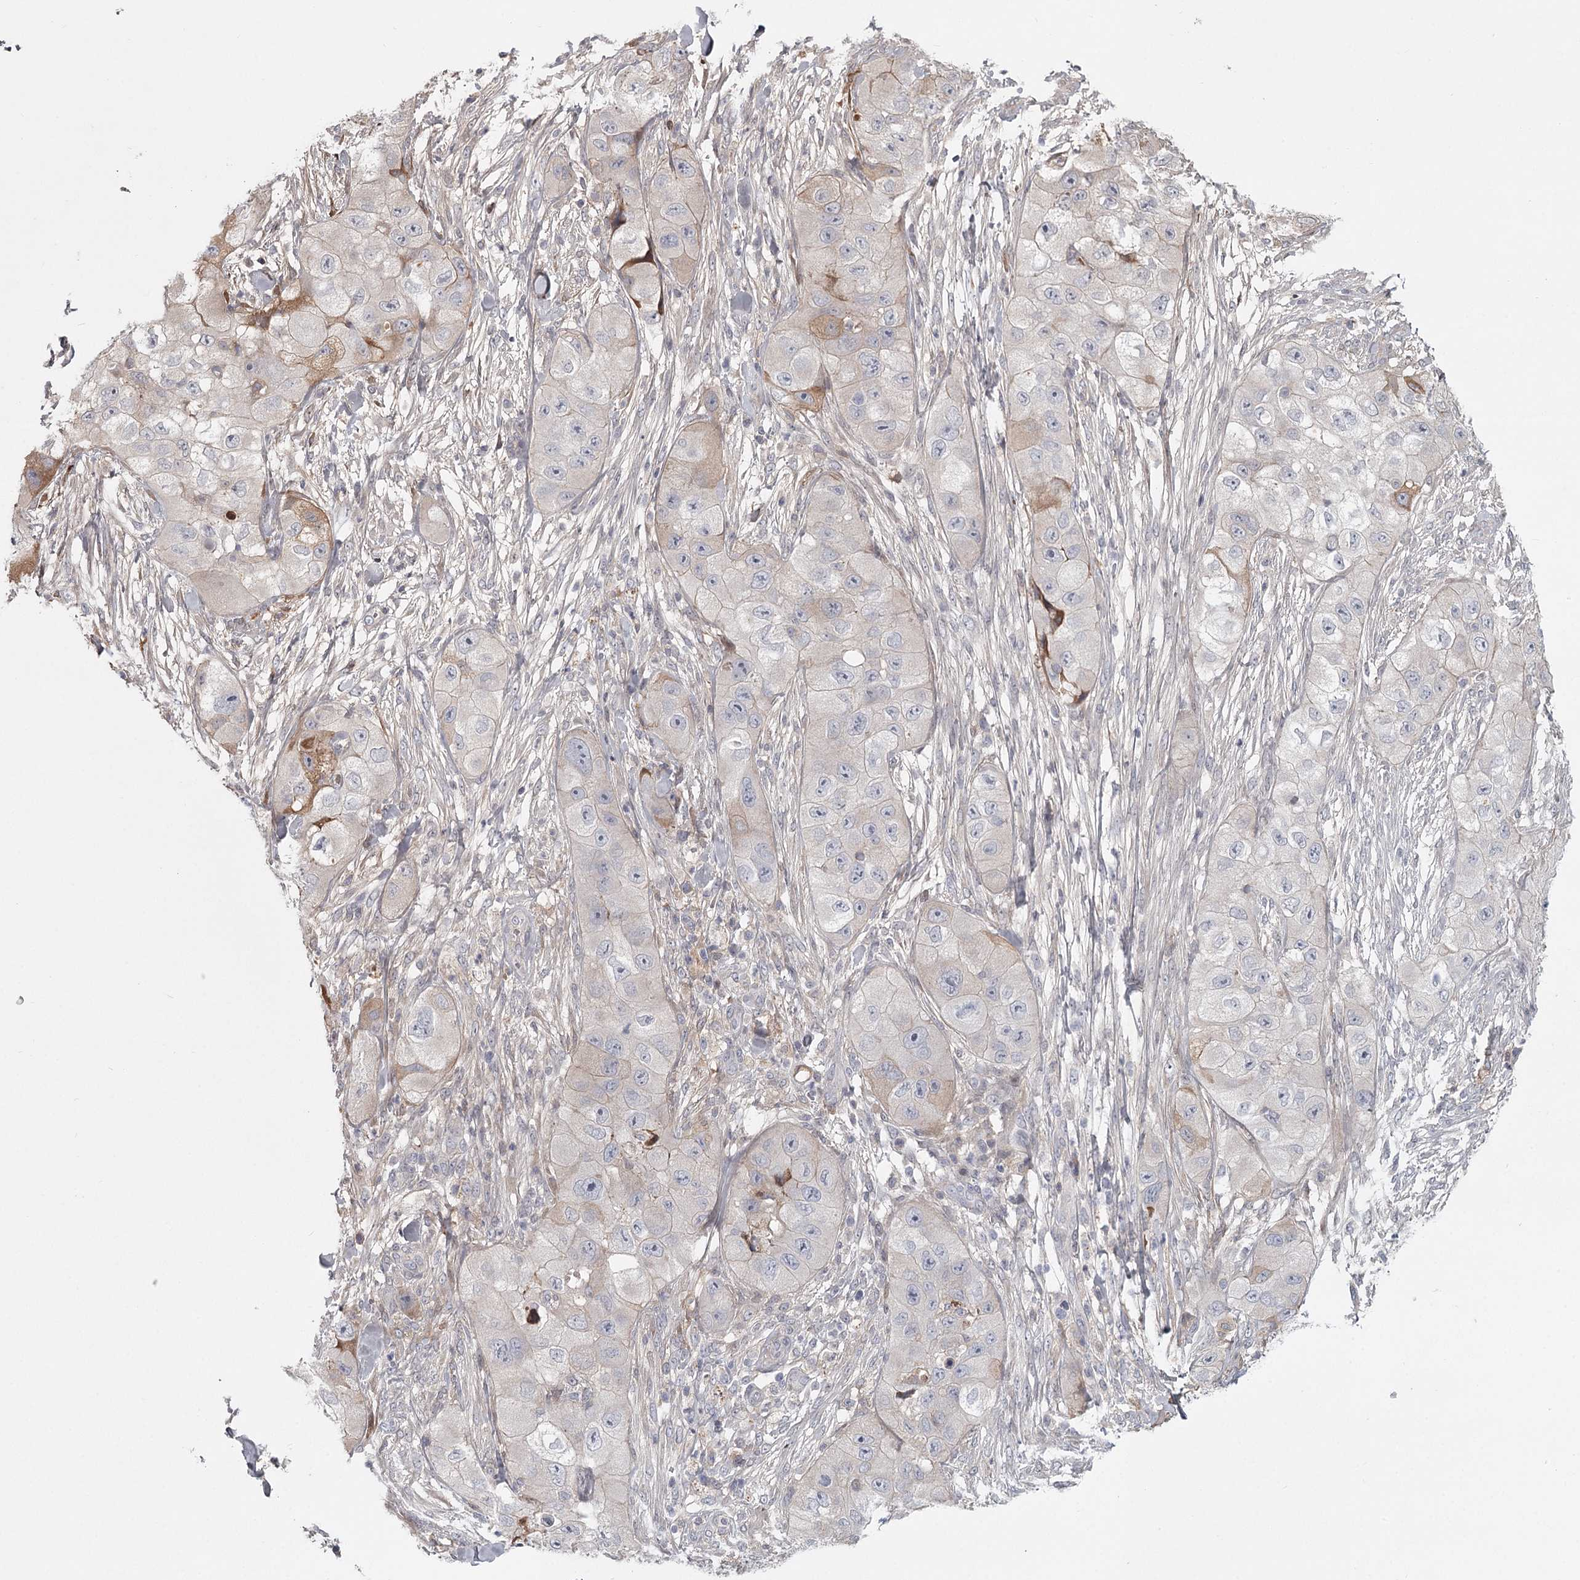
{"staining": {"intensity": "weak", "quantity": "<25%", "location": "cytoplasmic/membranous"}, "tissue": "skin cancer", "cell_type": "Tumor cells", "image_type": "cancer", "snomed": [{"axis": "morphology", "description": "Squamous cell carcinoma, NOS"}, {"axis": "topography", "description": "Skin"}, {"axis": "topography", "description": "Subcutis"}], "caption": "Micrograph shows no protein positivity in tumor cells of squamous cell carcinoma (skin) tissue. (DAB IHC, high magnification).", "gene": "DHRS9", "patient": {"sex": "male", "age": 73}}